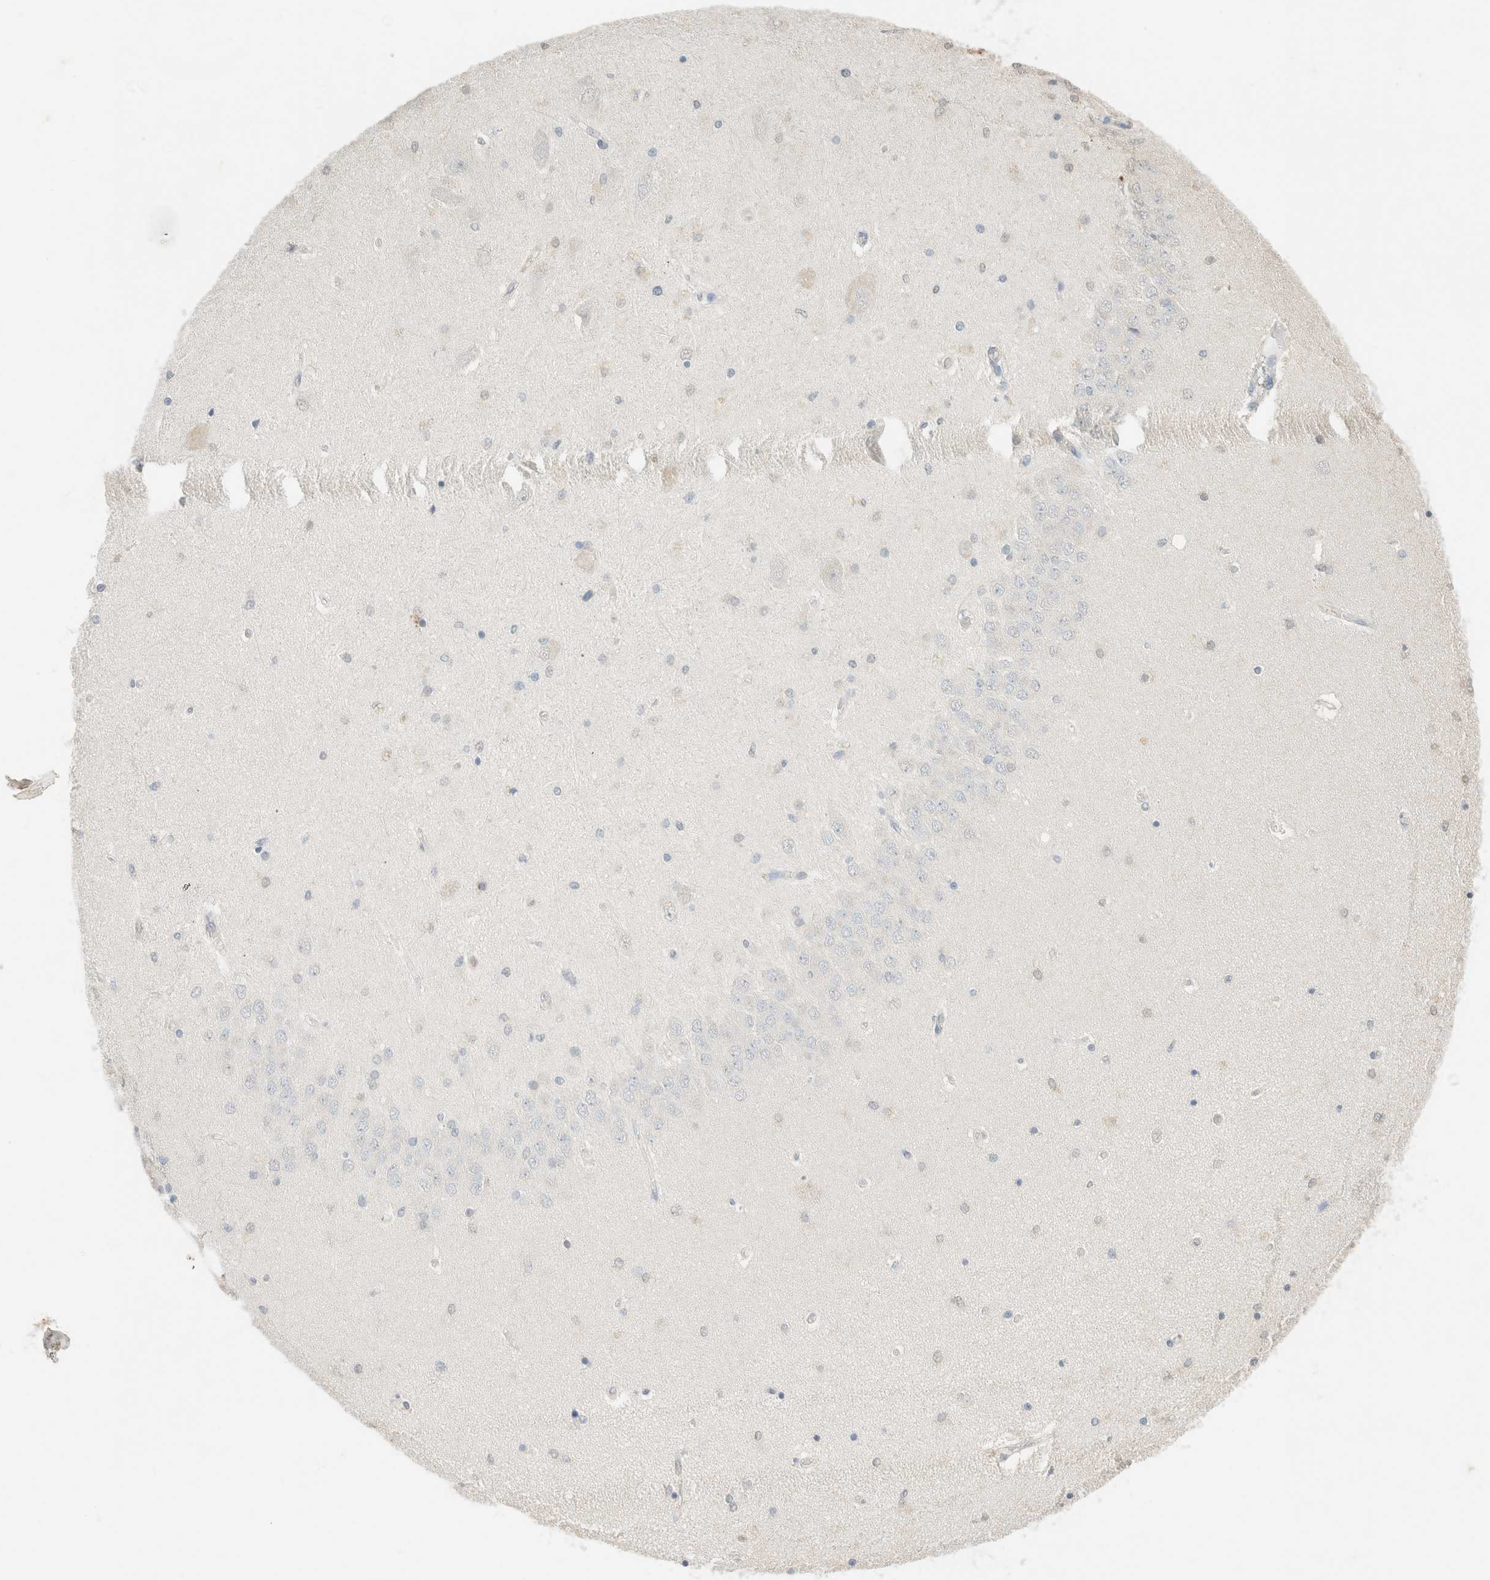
{"staining": {"intensity": "negative", "quantity": "none", "location": "none"}, "tissue": "hippocampus", "cell_type": "Glial cells", "image_type": "normal", "snomed": [{"axis": "morphology", "description": "Normal tissue, NOS"}, {"axis": "topography", "description": "Hippocampus"}], "caption": "Glial cells are negative for protein expression in normal human hippocampus. Brightfield microscopy of immunohistochemistry (IHC) stained with DAB (brown) and hematoxylin (blue), captured at high magnification.", "gene": "CPA1", "patient": {"sex": "female", "age": 54}}